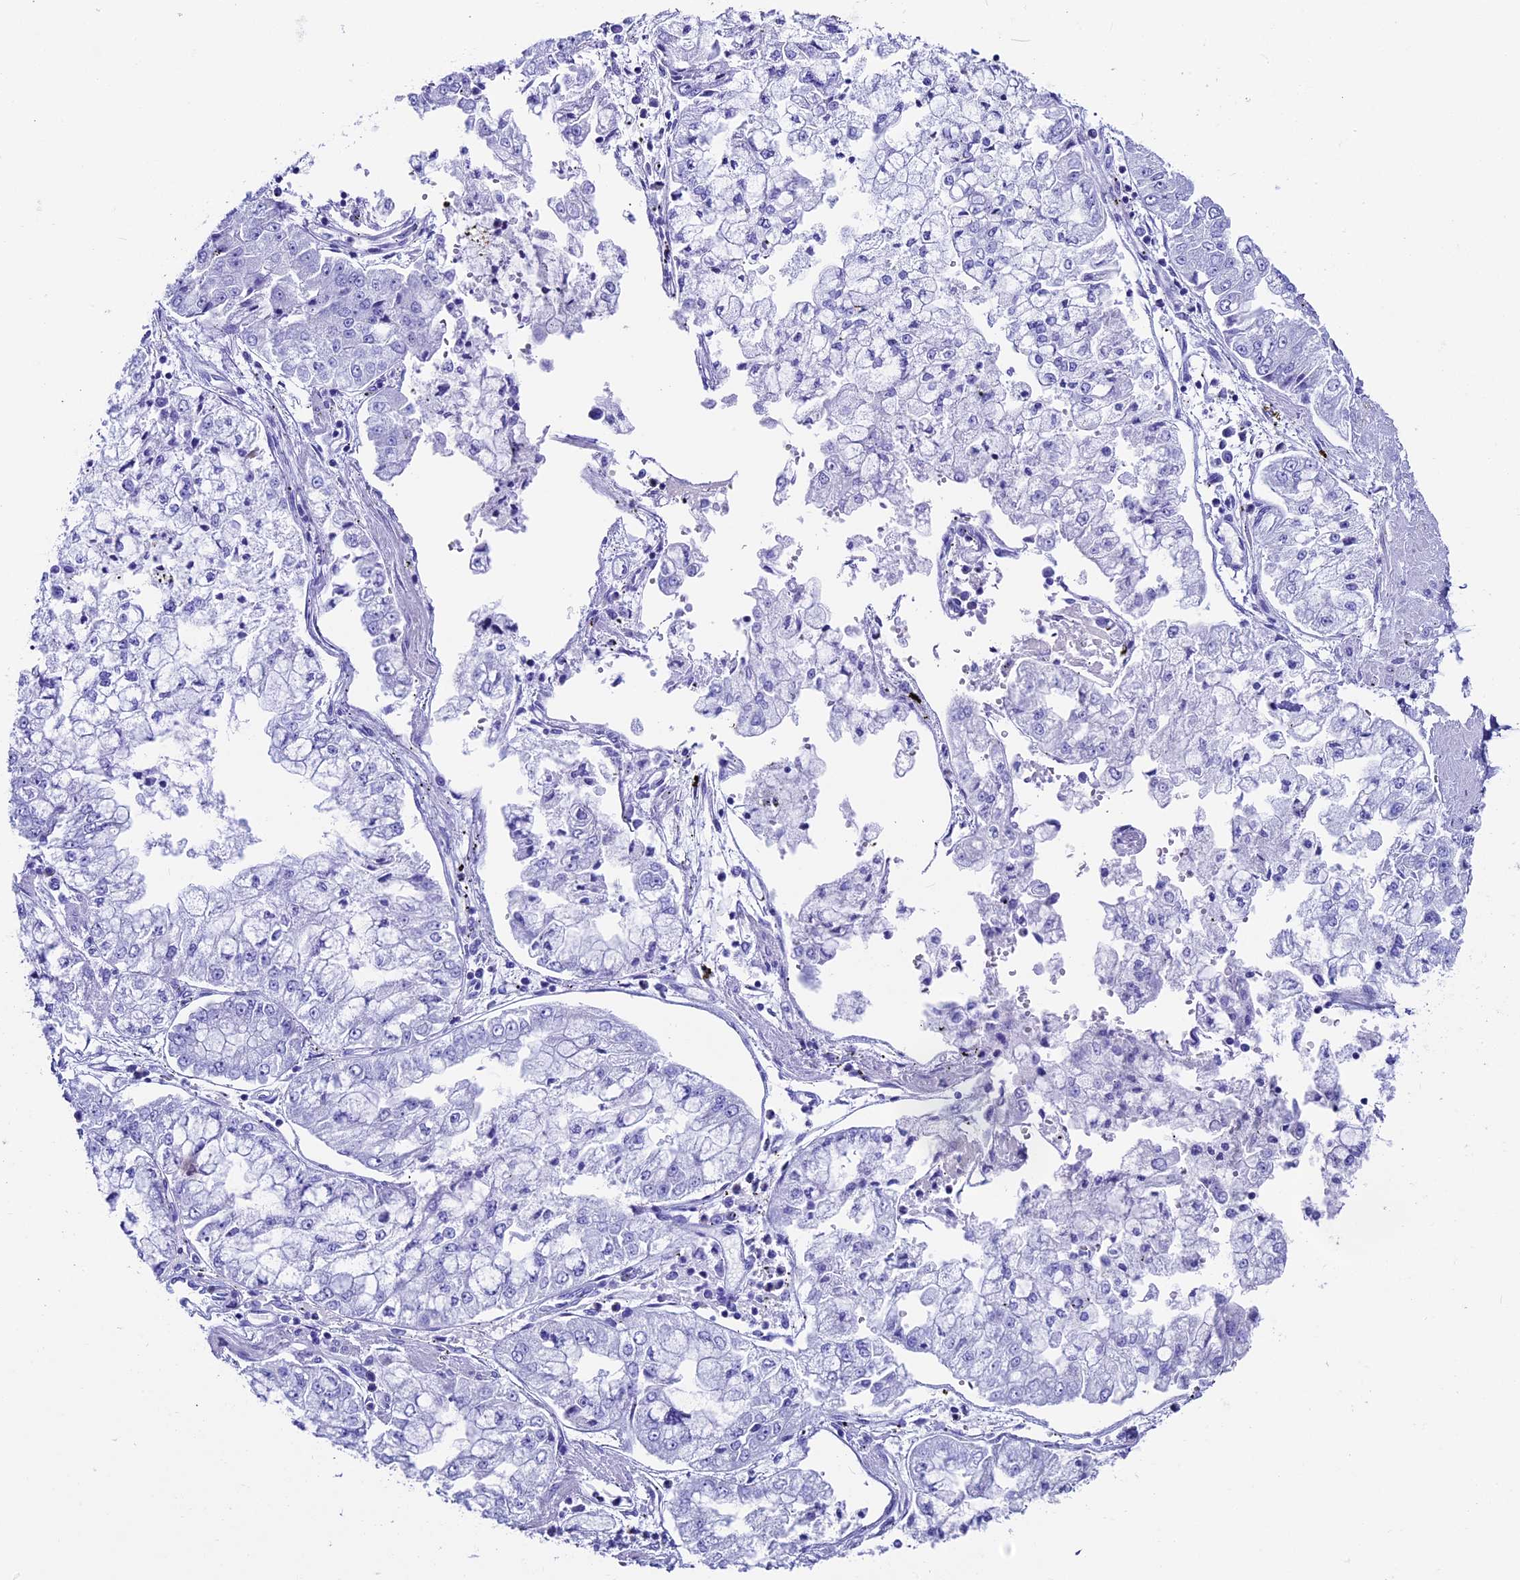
{"staining": {"intensity": "negative", "quantity": "none", "location": "none"}, "tissue": "stomach cancer", "cell_type": "Tumor cells", "image_type": "cancer", "snomed": [{"axis": "morphology", "description": "Adenocarcinoma, NOS"}, {"axis": "topography", "description": "Stomach"}], "caption": "Tumor cells show no significant protein staining in stomach cancer (adenocarcinoma). The staining is performed using DAB (3,3'-diaminobenzidine) brown chromogen with nuclei counter-stained in using hematoxylin.", "gene": "AP3B2", "patient": {"sex": "male", "age": 76}}